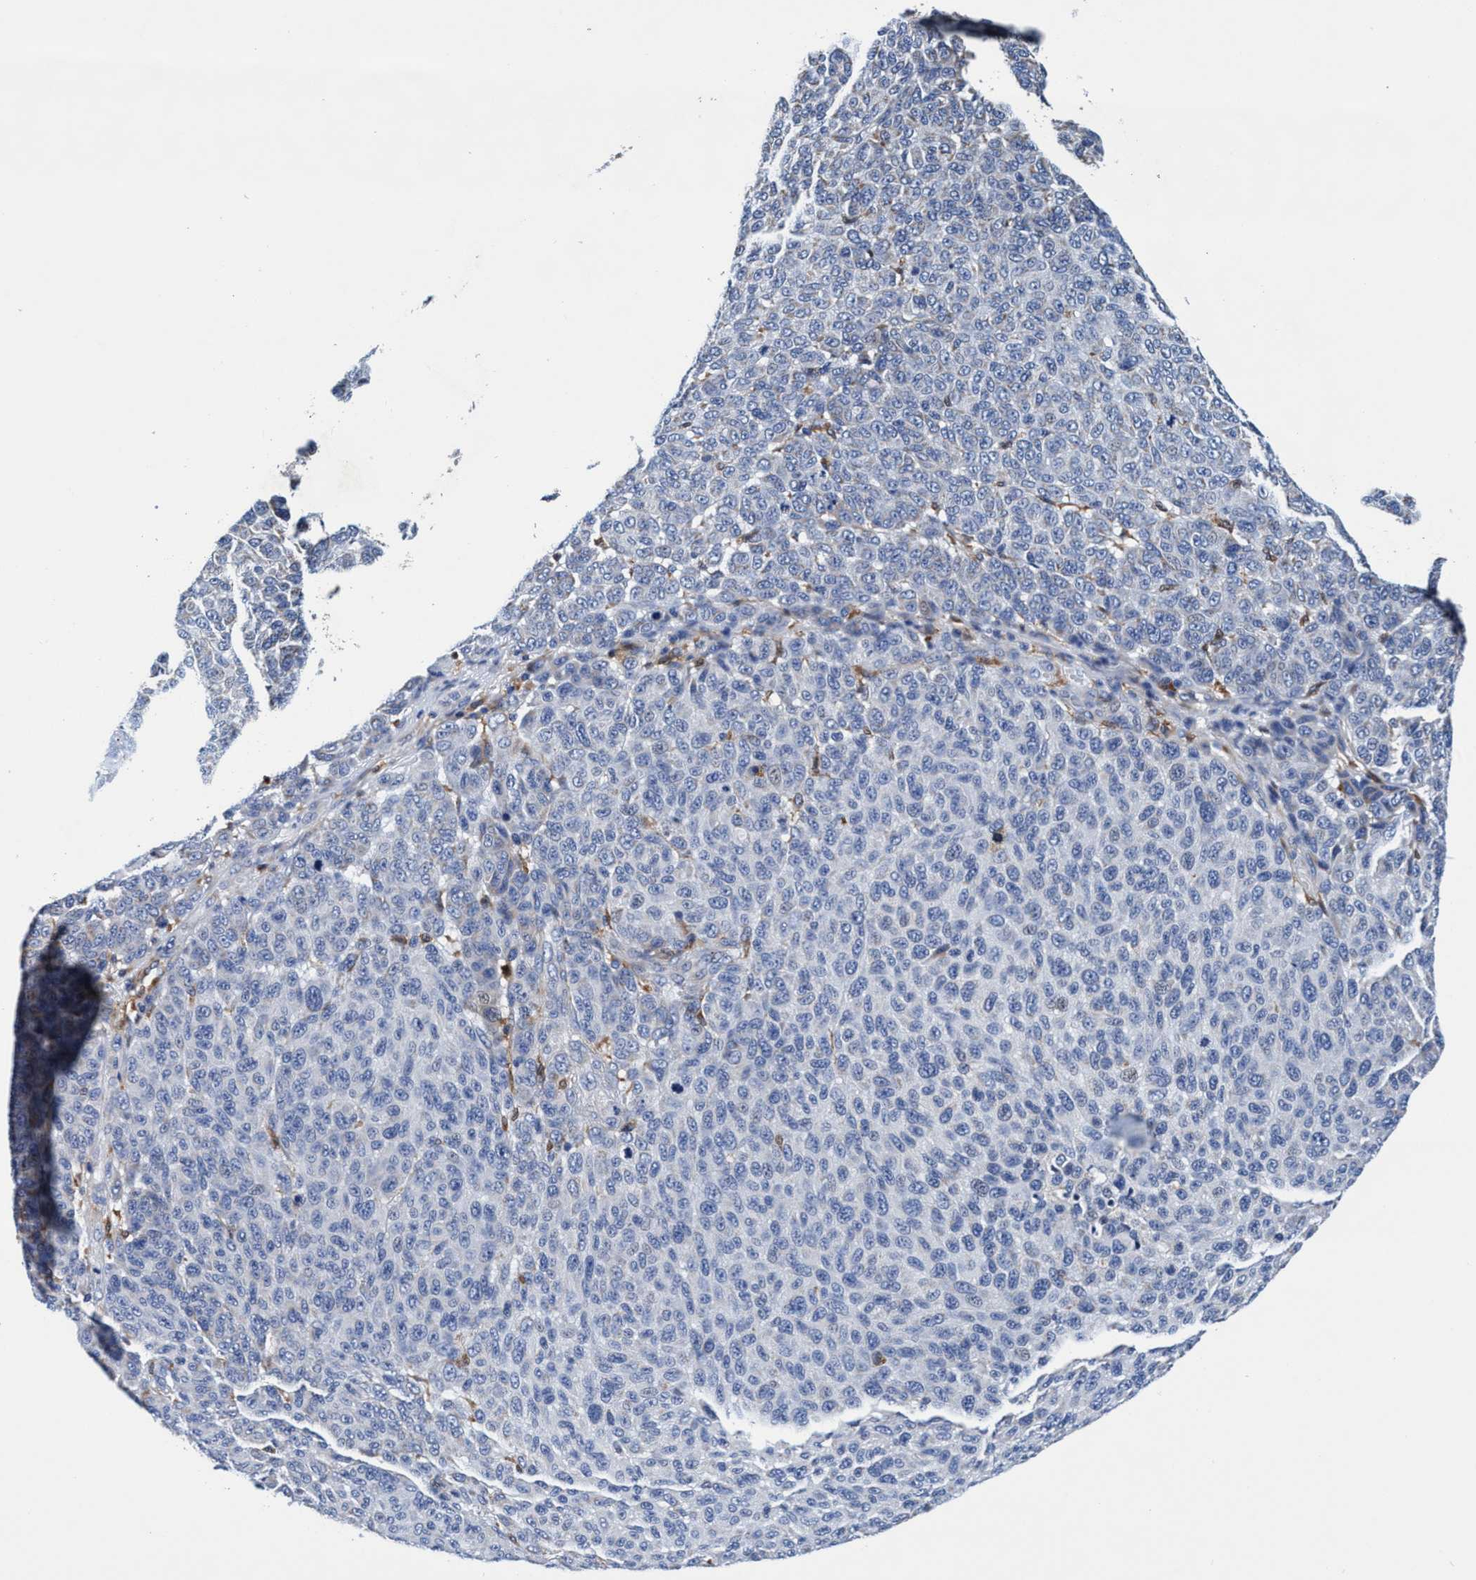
{"staining": {"intensity": "negative", "quantity": "none", "location": "none"}, "tissue": "melanoma", "cell_type": "Tumor cells", "image_type": "cancer", "snomed": [{"axis": "morphology", "description": "Malignant melanoma, NOS"}, {"axis": "topography", "description": "Skin"}], "caption": "Histopathology image shows no significant protein expression in tumor cells of melanoma.", "gene": "UBALD2", "patient": {"sex": "male", "age": 59}}